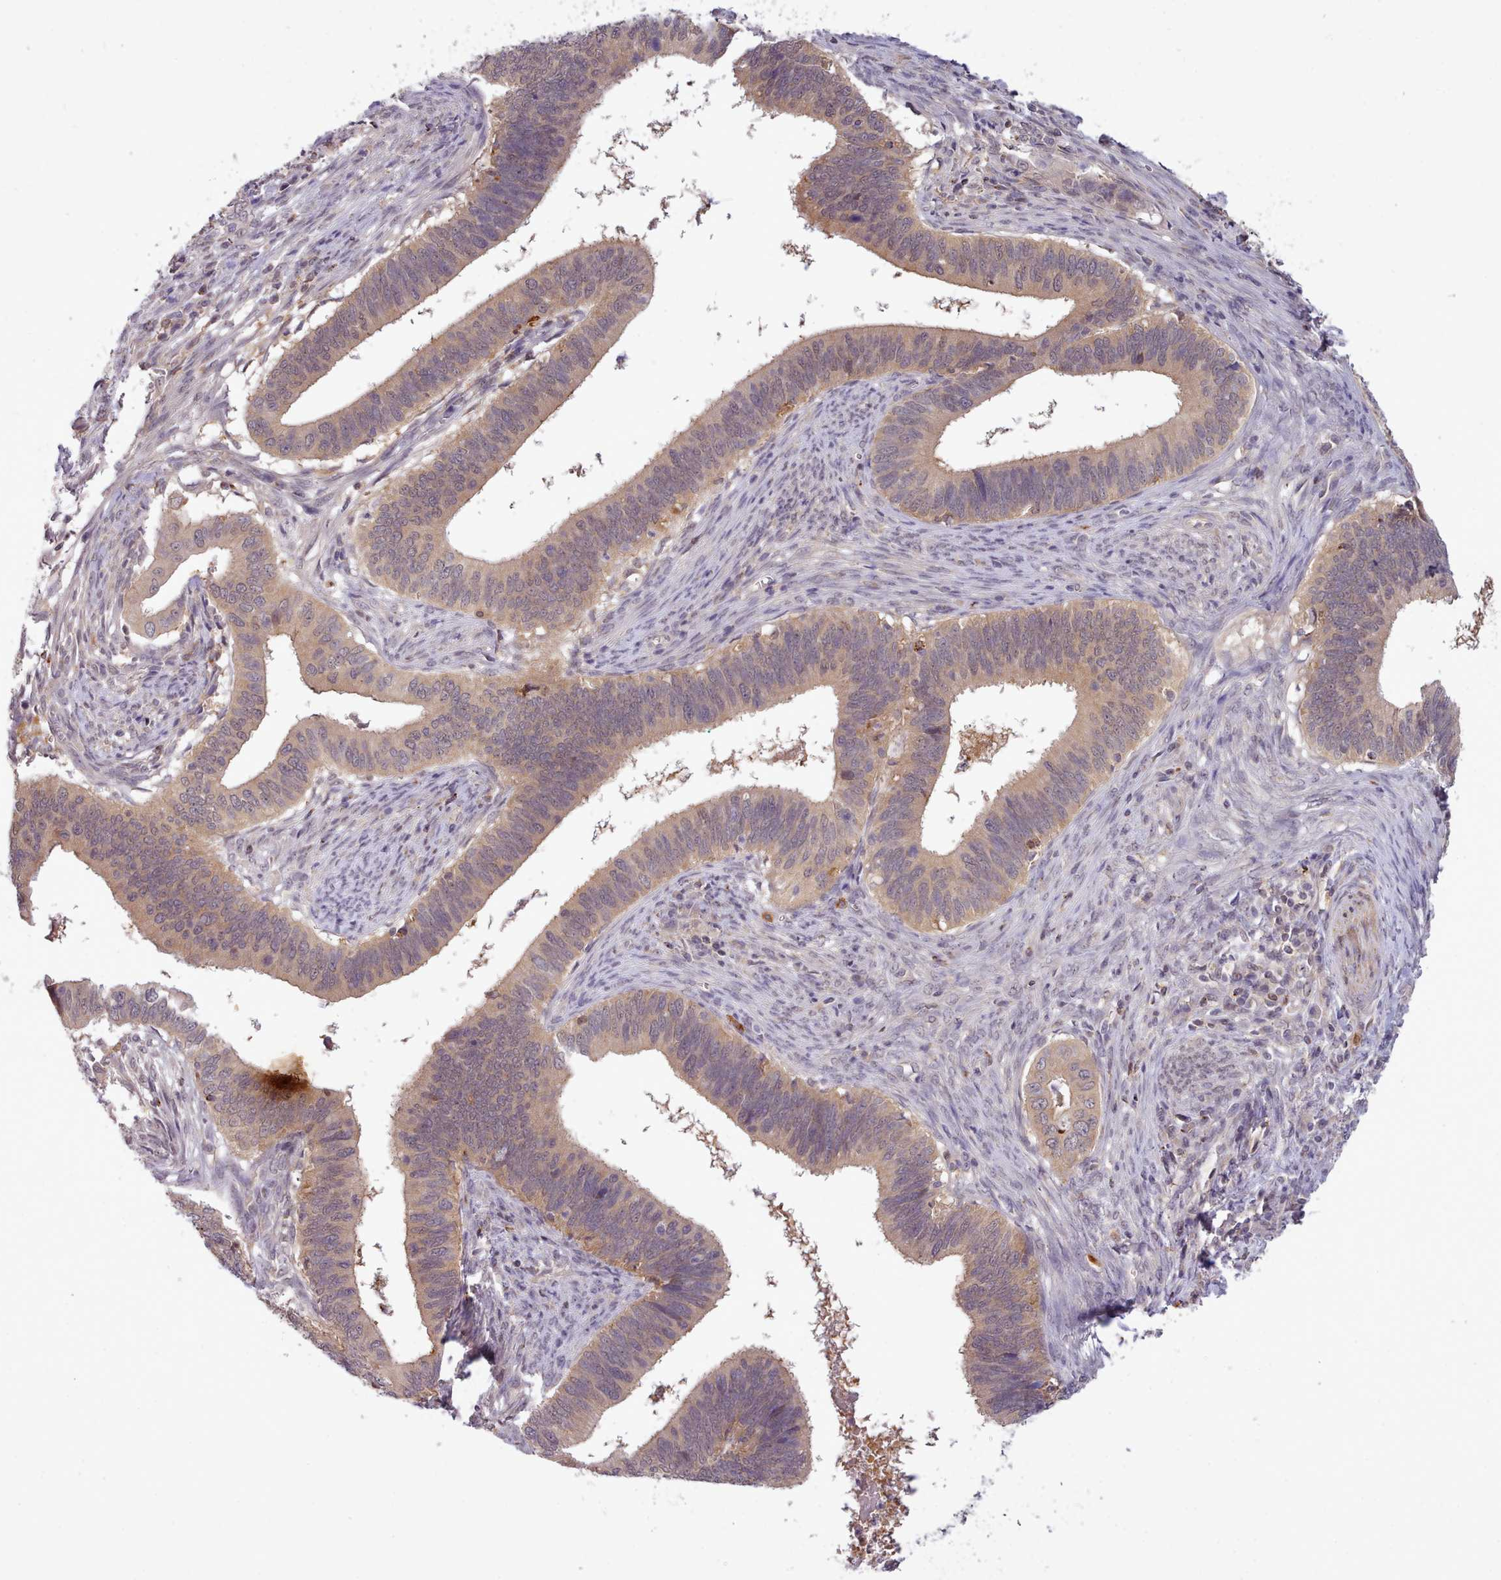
{"staining": {"intensity": "moderate", "quantity": ">75%", "location": "cytoplasmic/membranous"}, "tissue": "cervical cancer", "cell_type": "Tumor cells", "image_type": "cancer", "snomed": [{"axis": "morphology", "description": "Adenocarcinoma, NOS"}, {"axis": "topography", "description": "Cervix"}], "caption": "Immunohistochemistry (IHC) photomicrograph of neoplastic tissue: cervical cancer (adenocarcinoma) stained using IHC shows medium levels of moderate protein expression localized specifically in the cytoplasmic/membranous of tumor cells, appearing as a cytoplasmic/membranous brown color.", "gene": "ARL17A", "patient": {"sex": "female", "age": 42}}